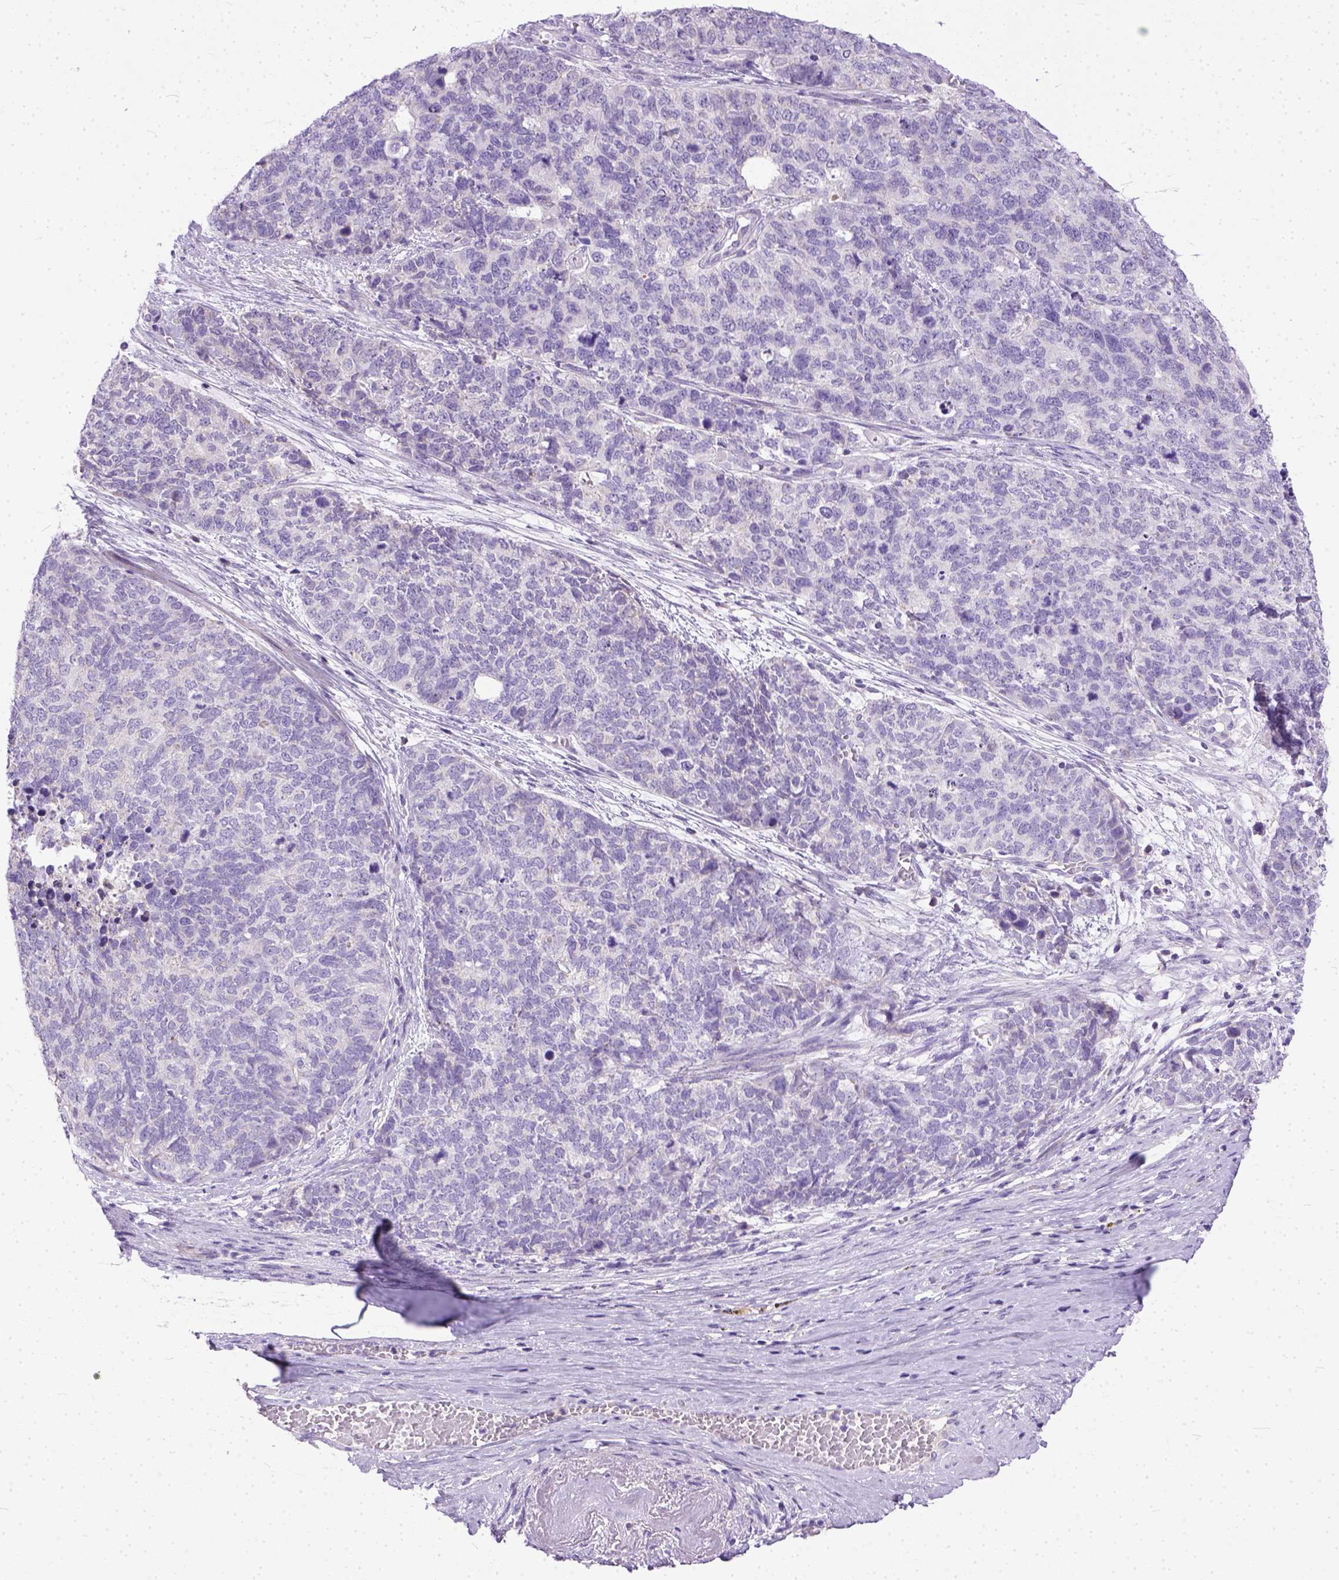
{"staining": {"intensity": "negative", "quantity": "none", "location": "none"}, "tissue": "cervical cancer", "cell_type": "Tumor cells", "image_type": "cancer", "snomed": [{"axis": "morphology", "description": "Squamous cell carcinoma, NOS"}, {"axis": "topography", "description": "Cervix"}], "caption": "Immunohistochemistry photomicrograph of squamous cell carcinoma (cervical) stained for a protein (brown), which reveals no staining in tumor cells. (Brightfield microscopy of DAB (3,3'-diaminobenzidine) IHC at high magnification).", "gene": "PLK5", "patient": {"sex": "female", "age": 63}}